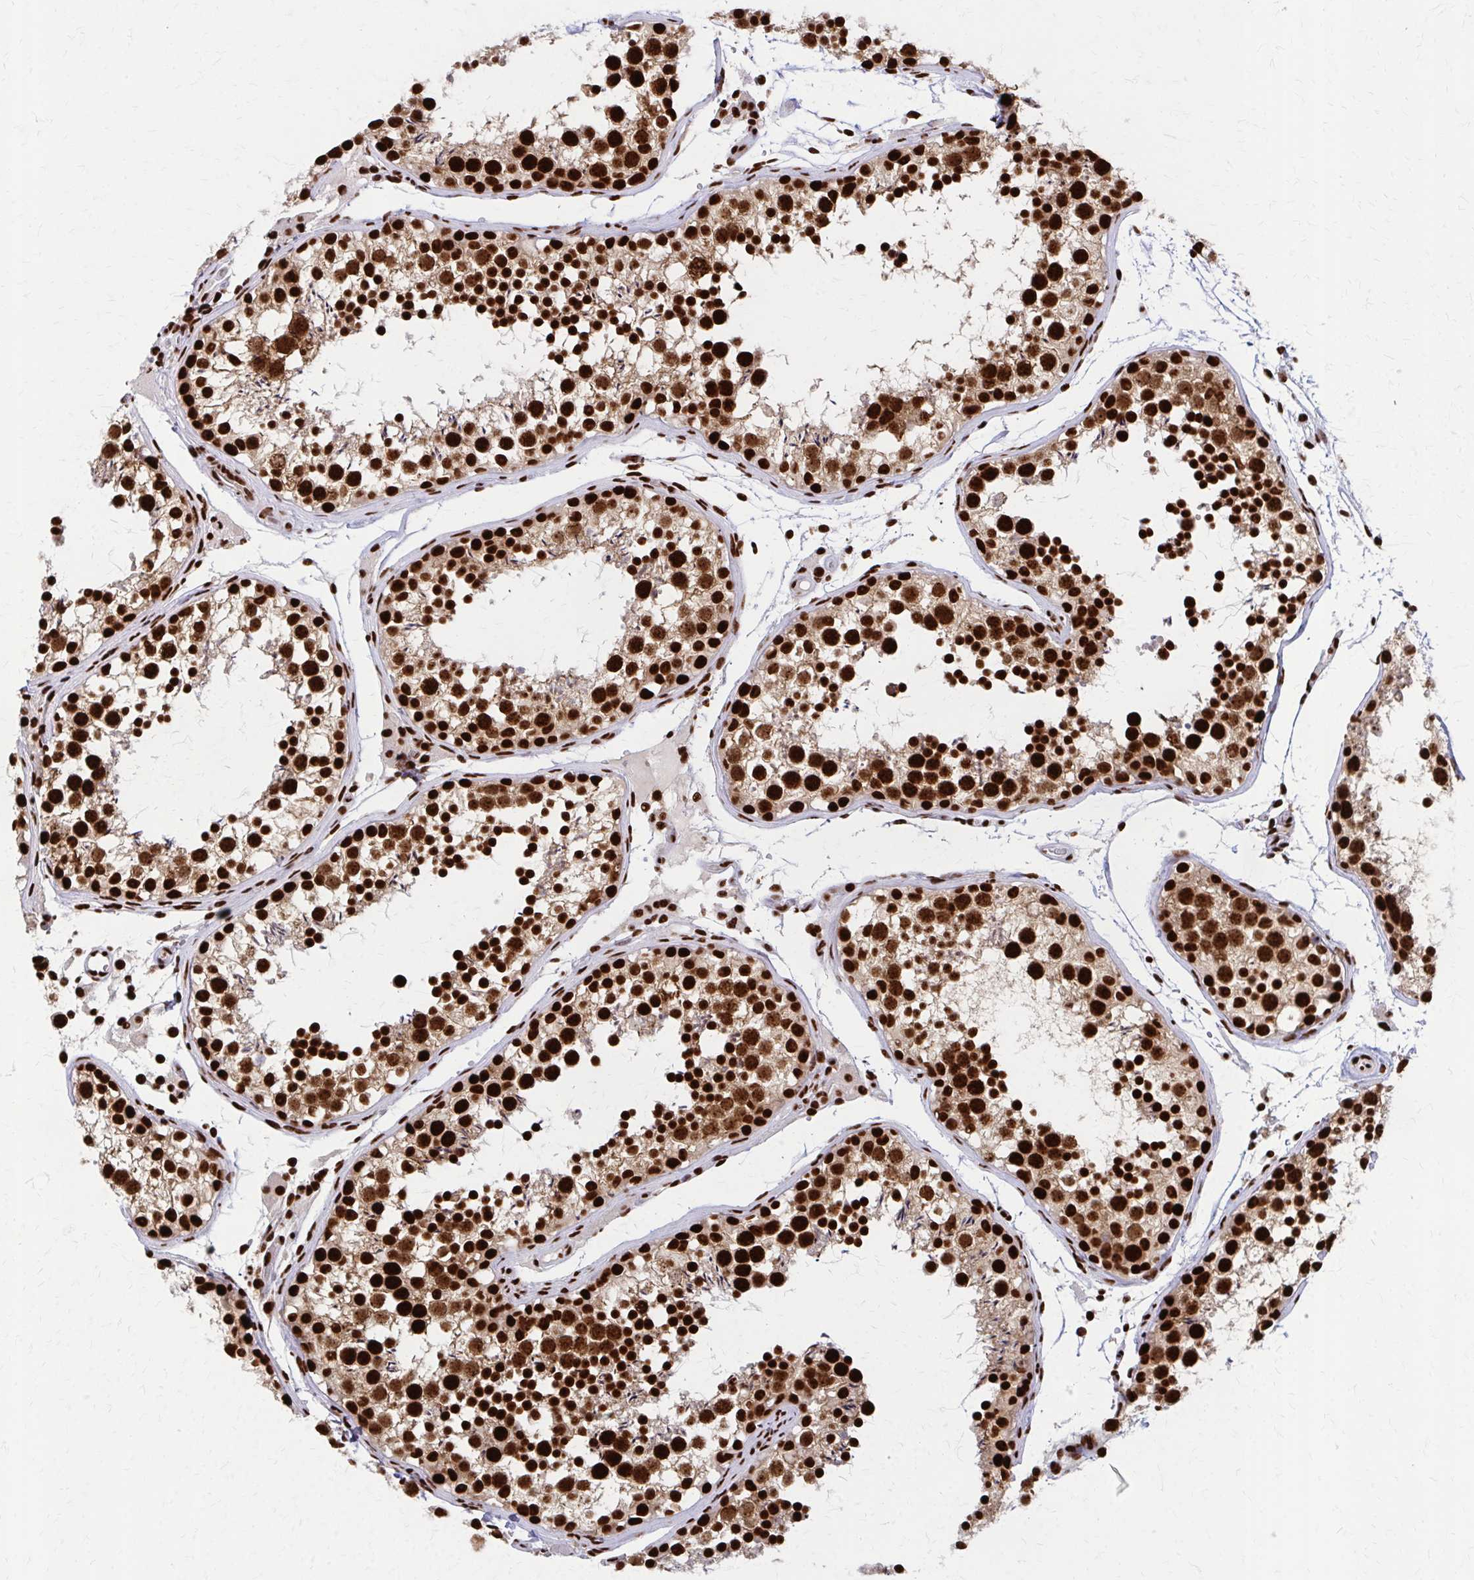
{"staining": {"intensity": "strong", "quantity": ">75%", "location": "nuclear"}, "tissue": "testis", "cell_type": "Cells in seminiferous ducts", "image_type": "normal", "snomed": [{"axis": "morphology", "description": "Normal tissue, NOS"}, {"axis": "topography", "description": "Testis"}], "caption": "Protein expression analysis of unremarkable testis displays strong nuclear expression in about >75% of cells in seminiferous ducts.", "gene": "CNKSR3", "patient": {"sex": "male", "age": 29}}